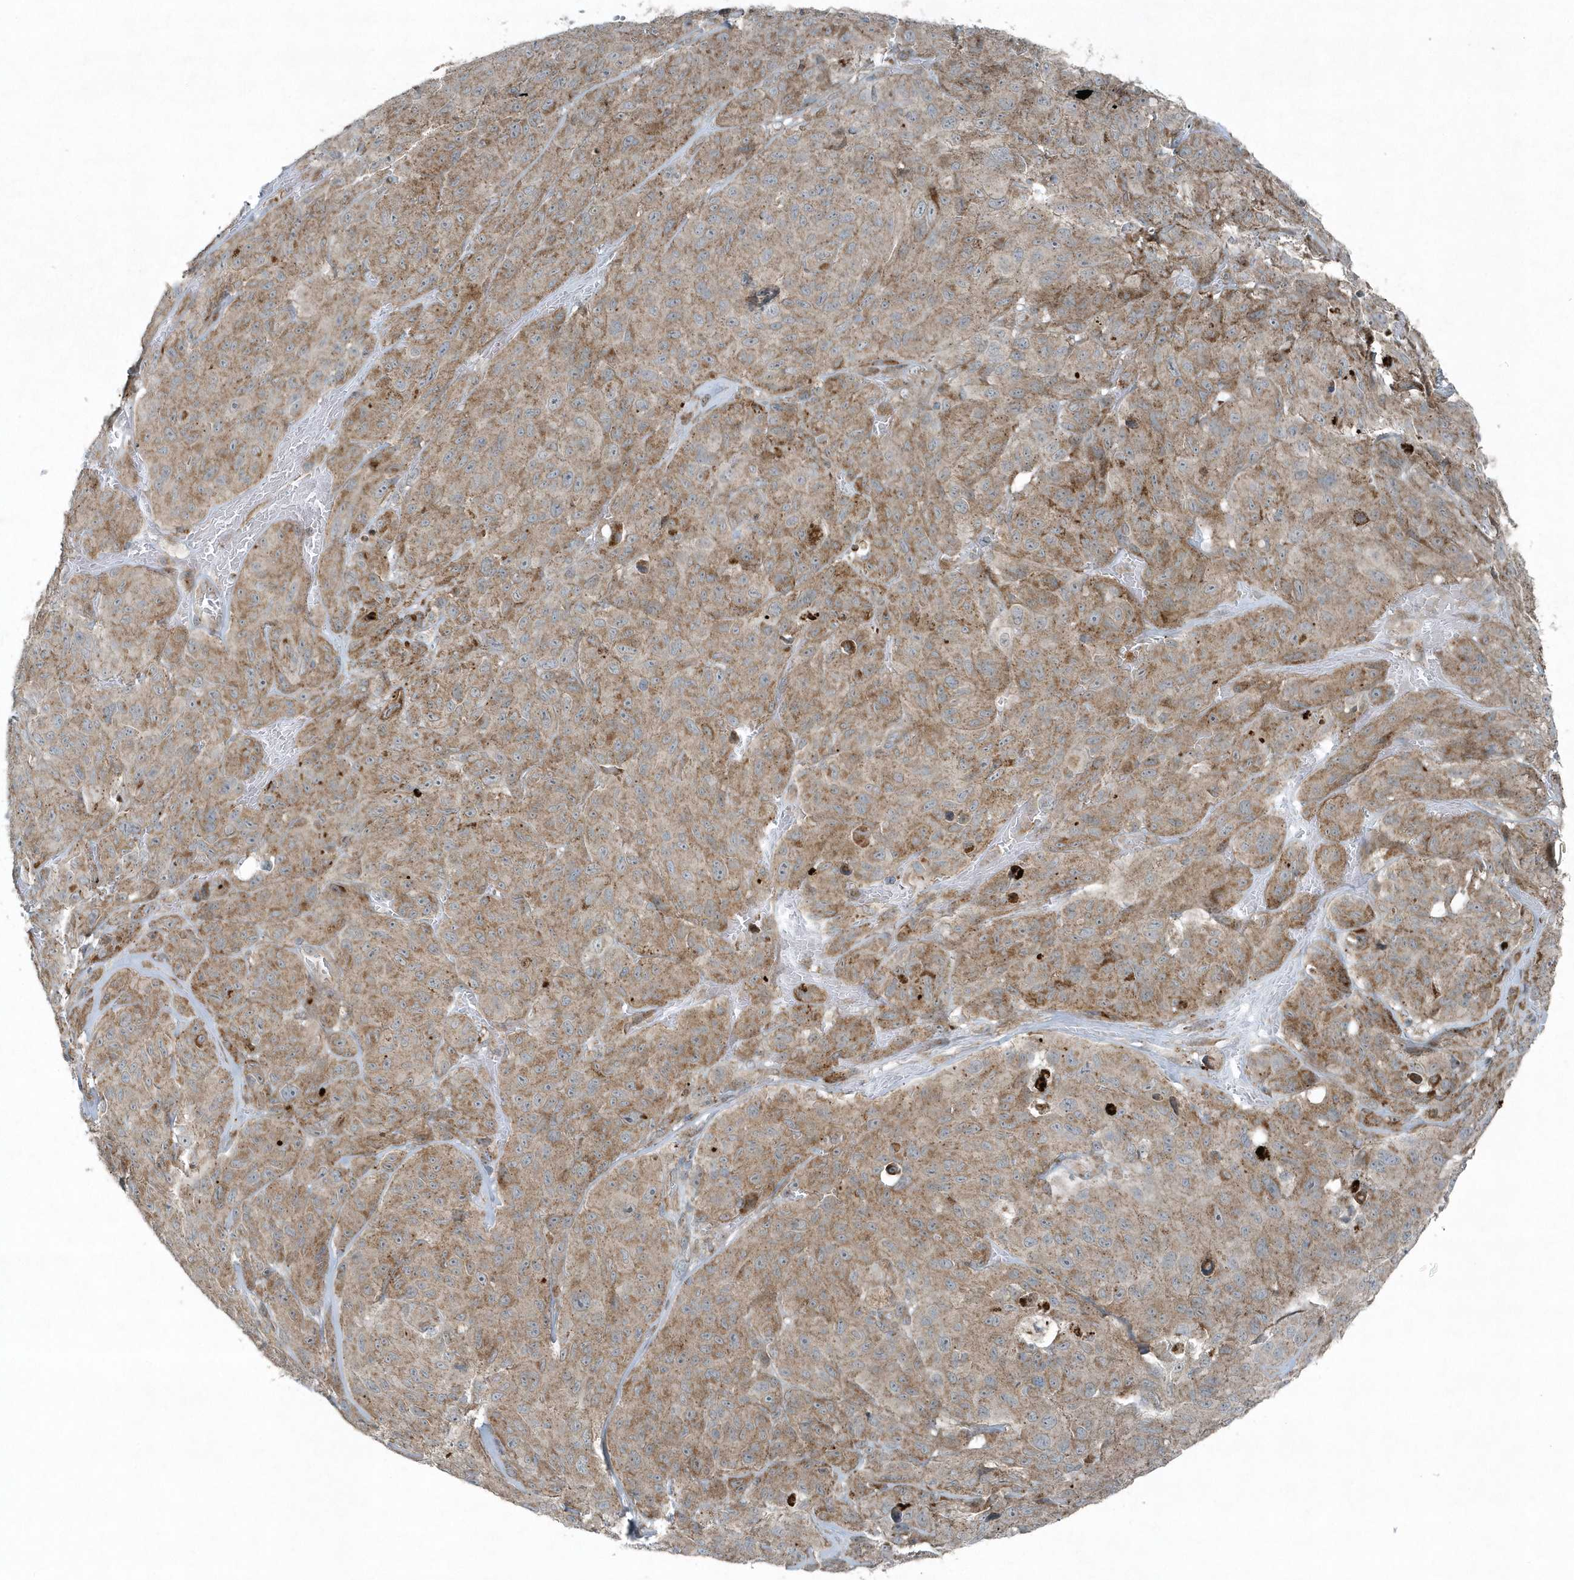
{"staining": {"intensity": "moderate", "quantity": ">75%", "location": "cytoplasmic/membranous"}, "tissue": "melanoma", "cell_type": "Tumor cells", "image_type": "cancer", "snomed": [{"axis": "morphology", "description": "Malignant melanoma, NOS"}, {"axis": "topography", "description": "Skin"}], "caption": "This is an image of immunohistochemistry staining of melanoma, which shows moderate positivity in the cytoplasmic/membranous of tumor cells.", "gene": "GCC2", "patient": {"sex": "male", "age": 66}}